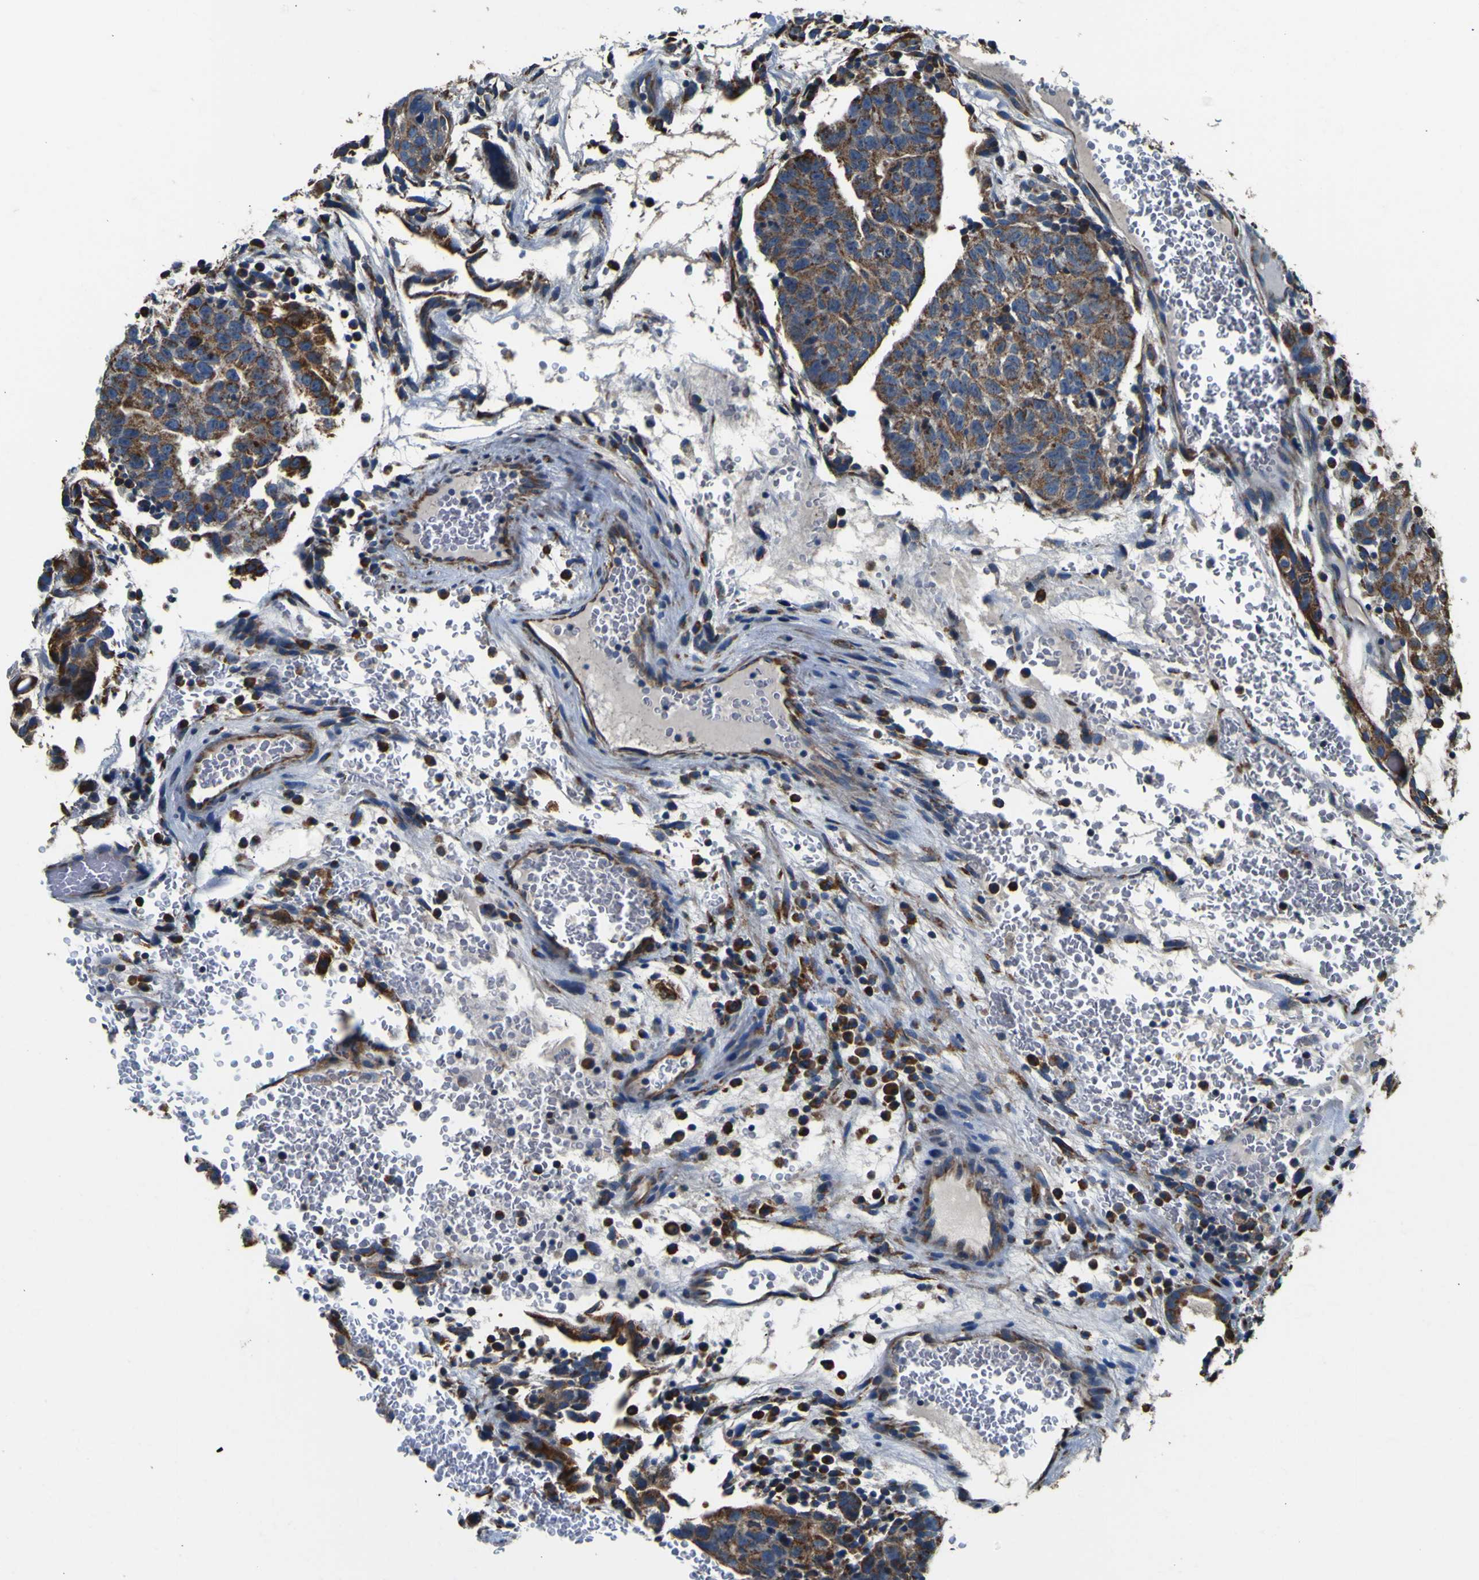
{"staining": {"intensity": "moderate", "quantity": ">75%", "location": "cytoplasmic/membranous"}, "tissue": "testis cancer", "cell_type": "Tumor cells", "image_type": "cancer", "snomed": [{"axis": "morphology", "description": "Seminoma, NOS"}, {"axis": "morphology", "description": "Carcinoma, Embryonal, NOS"}, {"axis": "topography", "description": "Testis"}], "caption": "Testis cancer was stained to show a protein in brown. There is medium levels of moderate cytoplasmic/membranous positivity in about >75% of tumor cells.", "gene": "INPP5A", "patient": {"sex": "male", "age": 52}}